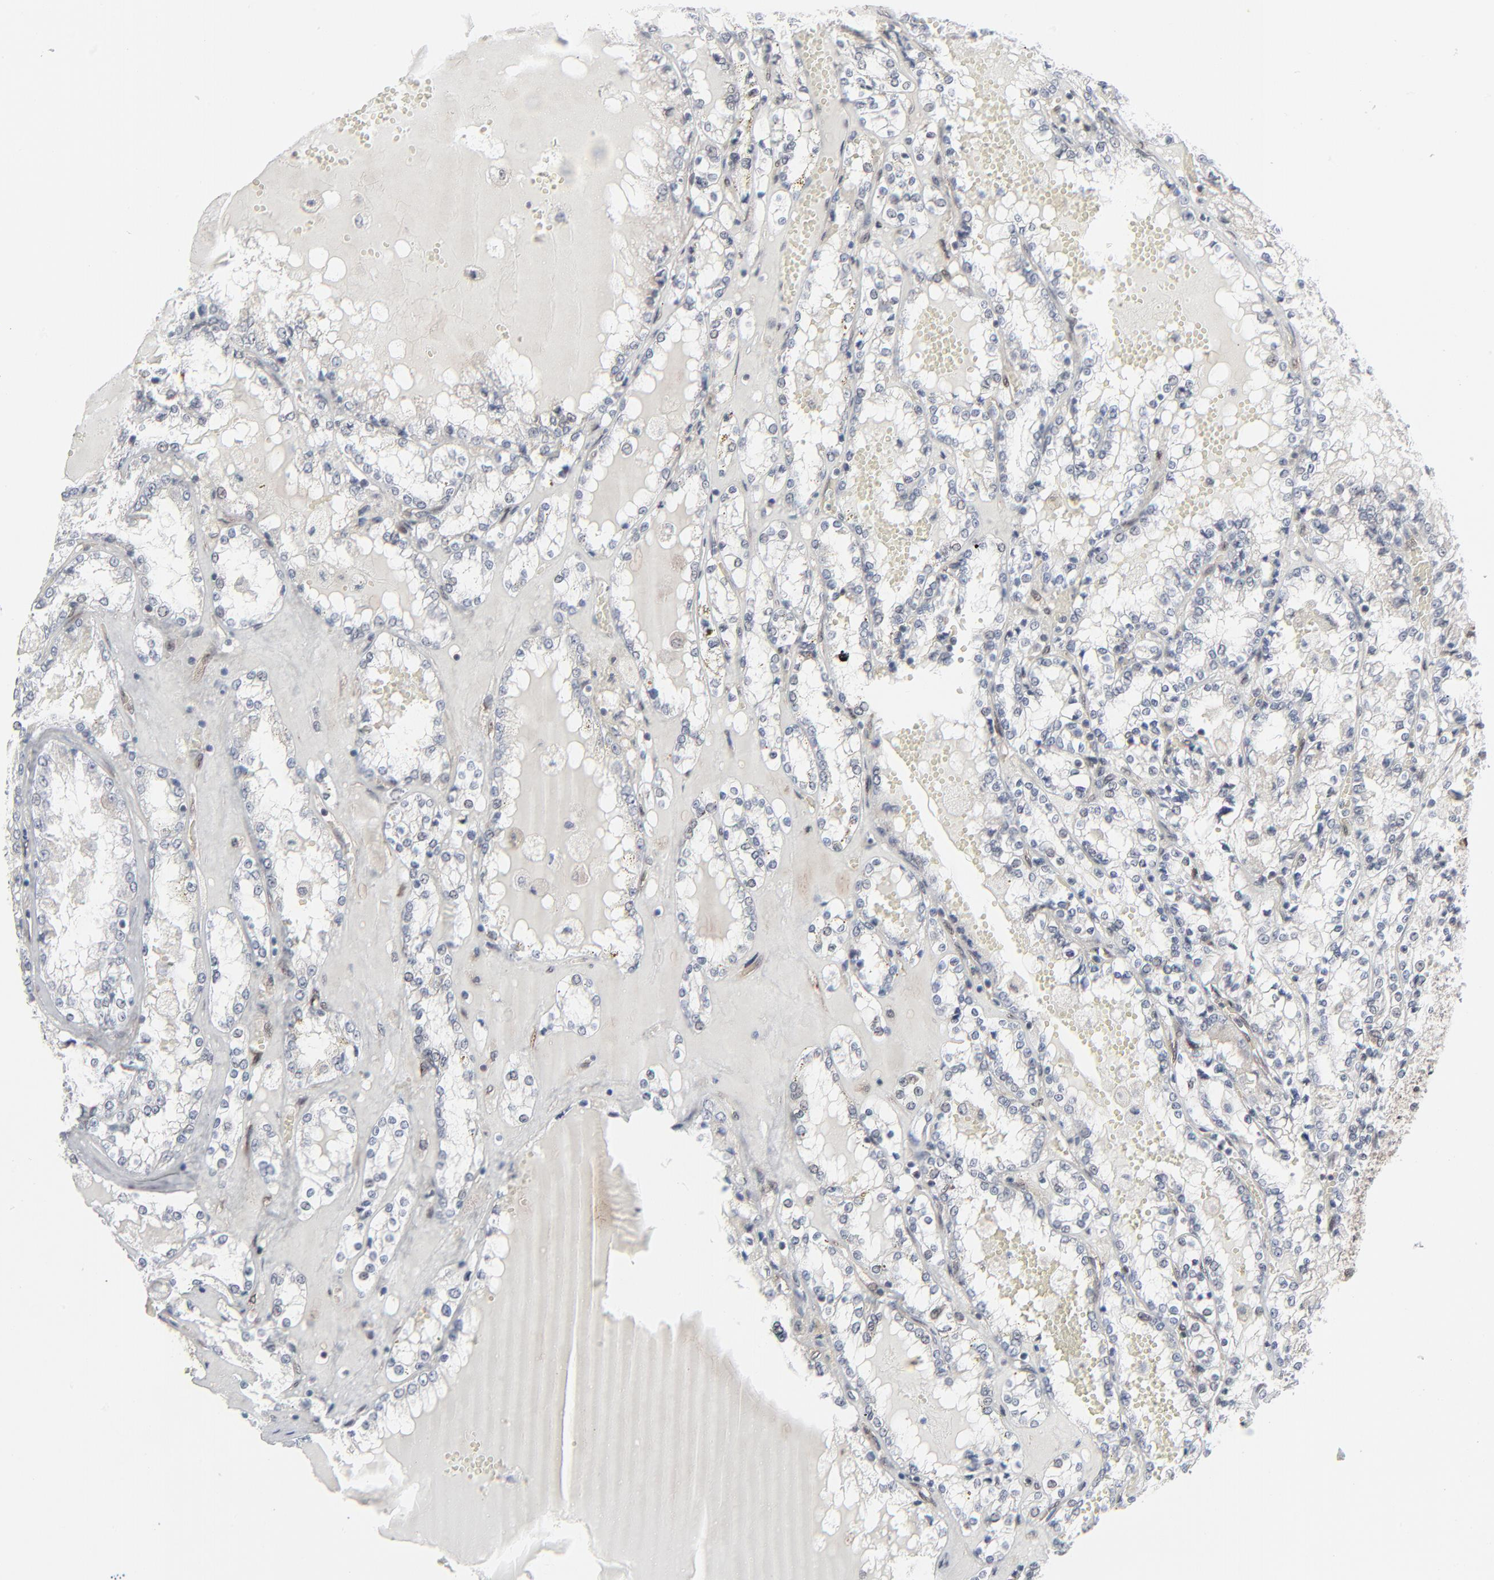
{"staining": {"intensity": "negative", "quantity": "none", "location": "none"}, "tissue": "renal cancer", "cell_type": "Tumor cells", "image_type": "cancer", "snomed": [{"axis": "morphology", "description": "Adenocarcinoma, NOS"}, {"axis": "topography", "description": "Kidney"}], "caption": "Immunohistochemistry (IHC) photomicrograph of renal adenocarcinoma stained for a protein (brown), which demonstrates no expression in tumor cells.", "gene": "AKT1", "patient": {"sex": "female", "age": 56}}